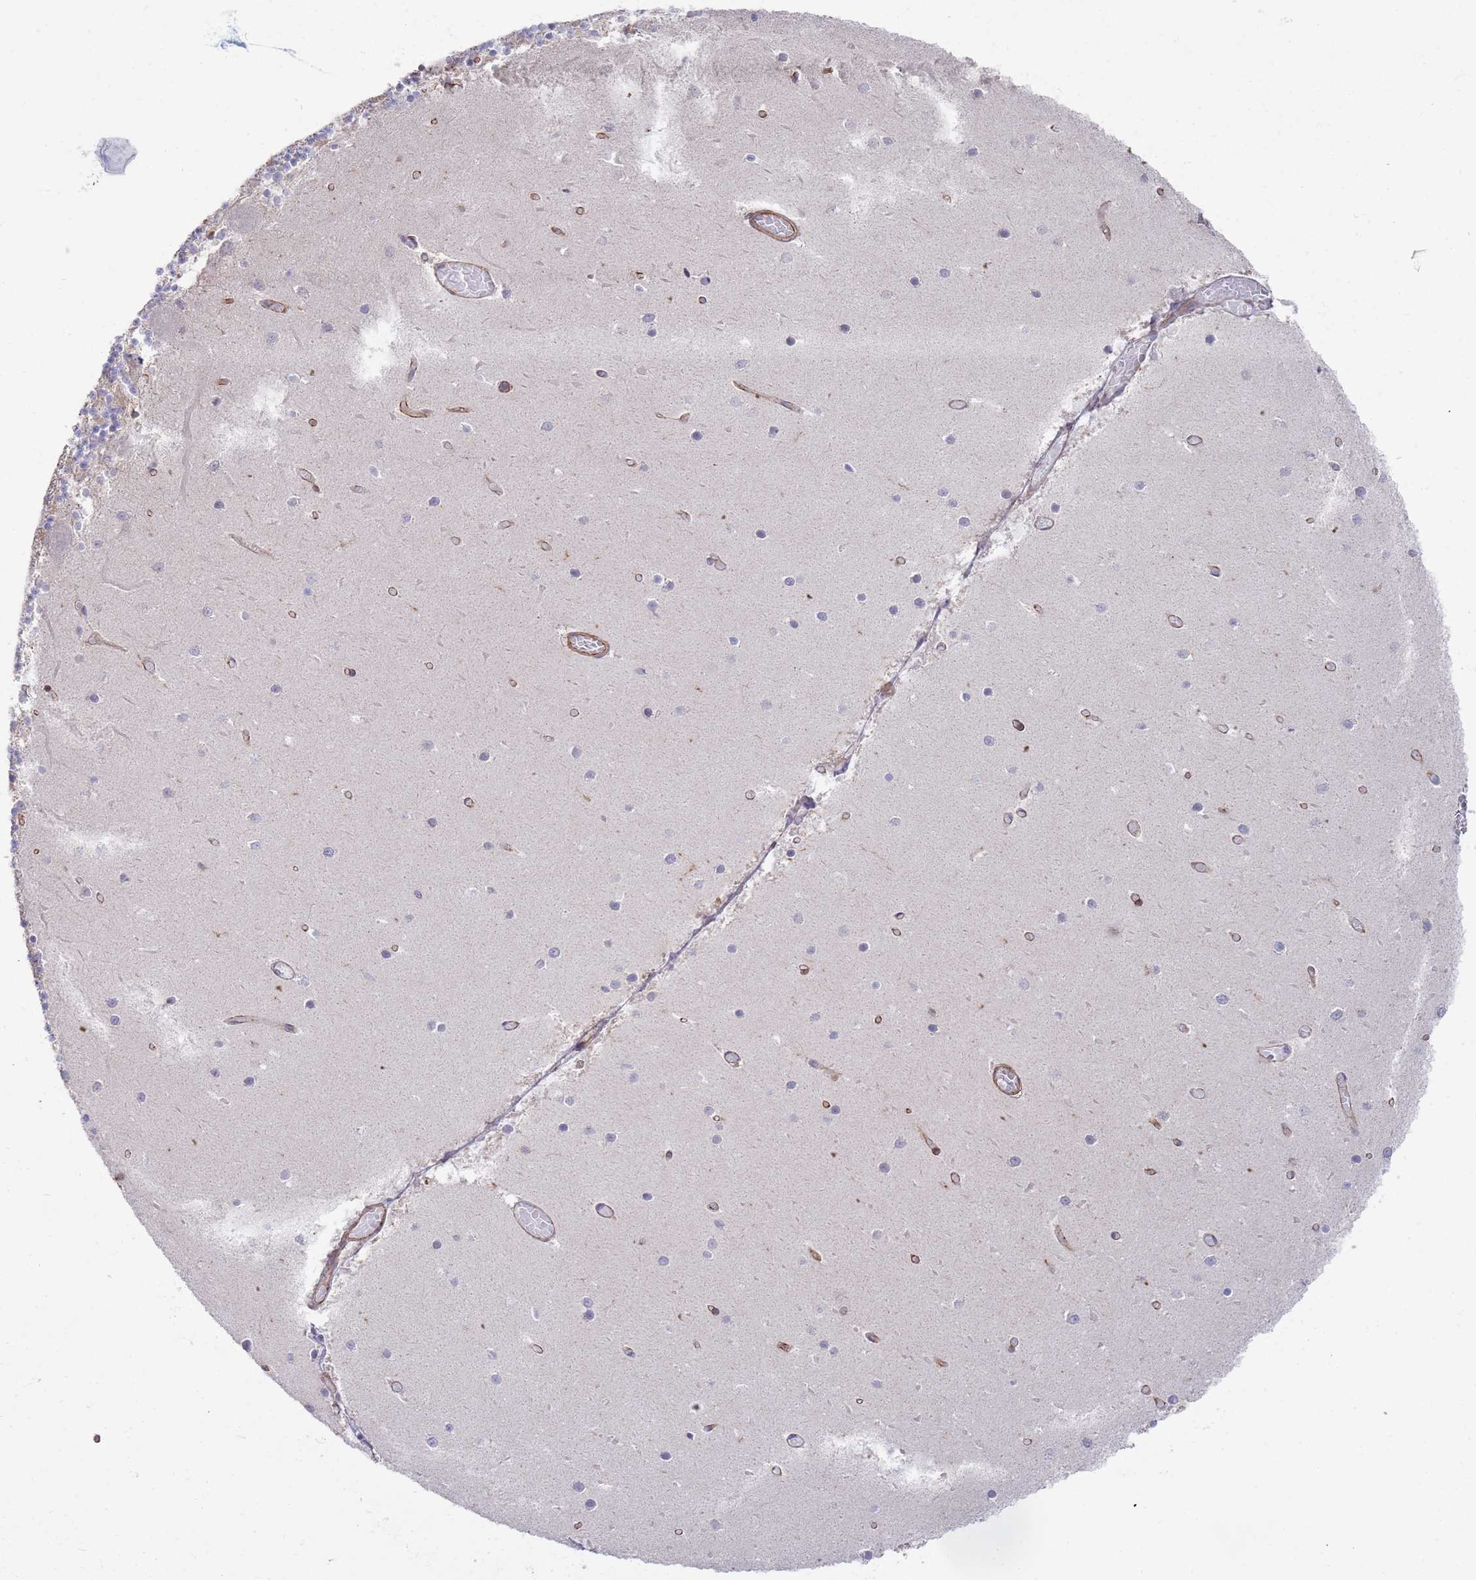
{"staining": {"intensity": "negative", "quantity": "none", "location": "none"}, "tissue": "cerebellum", "cell_type": "Cells in granular layer", "image_type": "normal", "snomed": [{"axis": "morphology", "description": "Normal tissue, NOS"}, {"axis": "topography", "description": "Cerebellum"}], "caption": "Histopathology image shows no protein staining in cells in granular layer of benign cerebellum. (DAB (3,3'-diaminobenzidine) immunohistochemistry (IHC) with hematoxylin counter stain).", "gene": "PHF21A", "patient": {"sex": "female", "age": 28}}